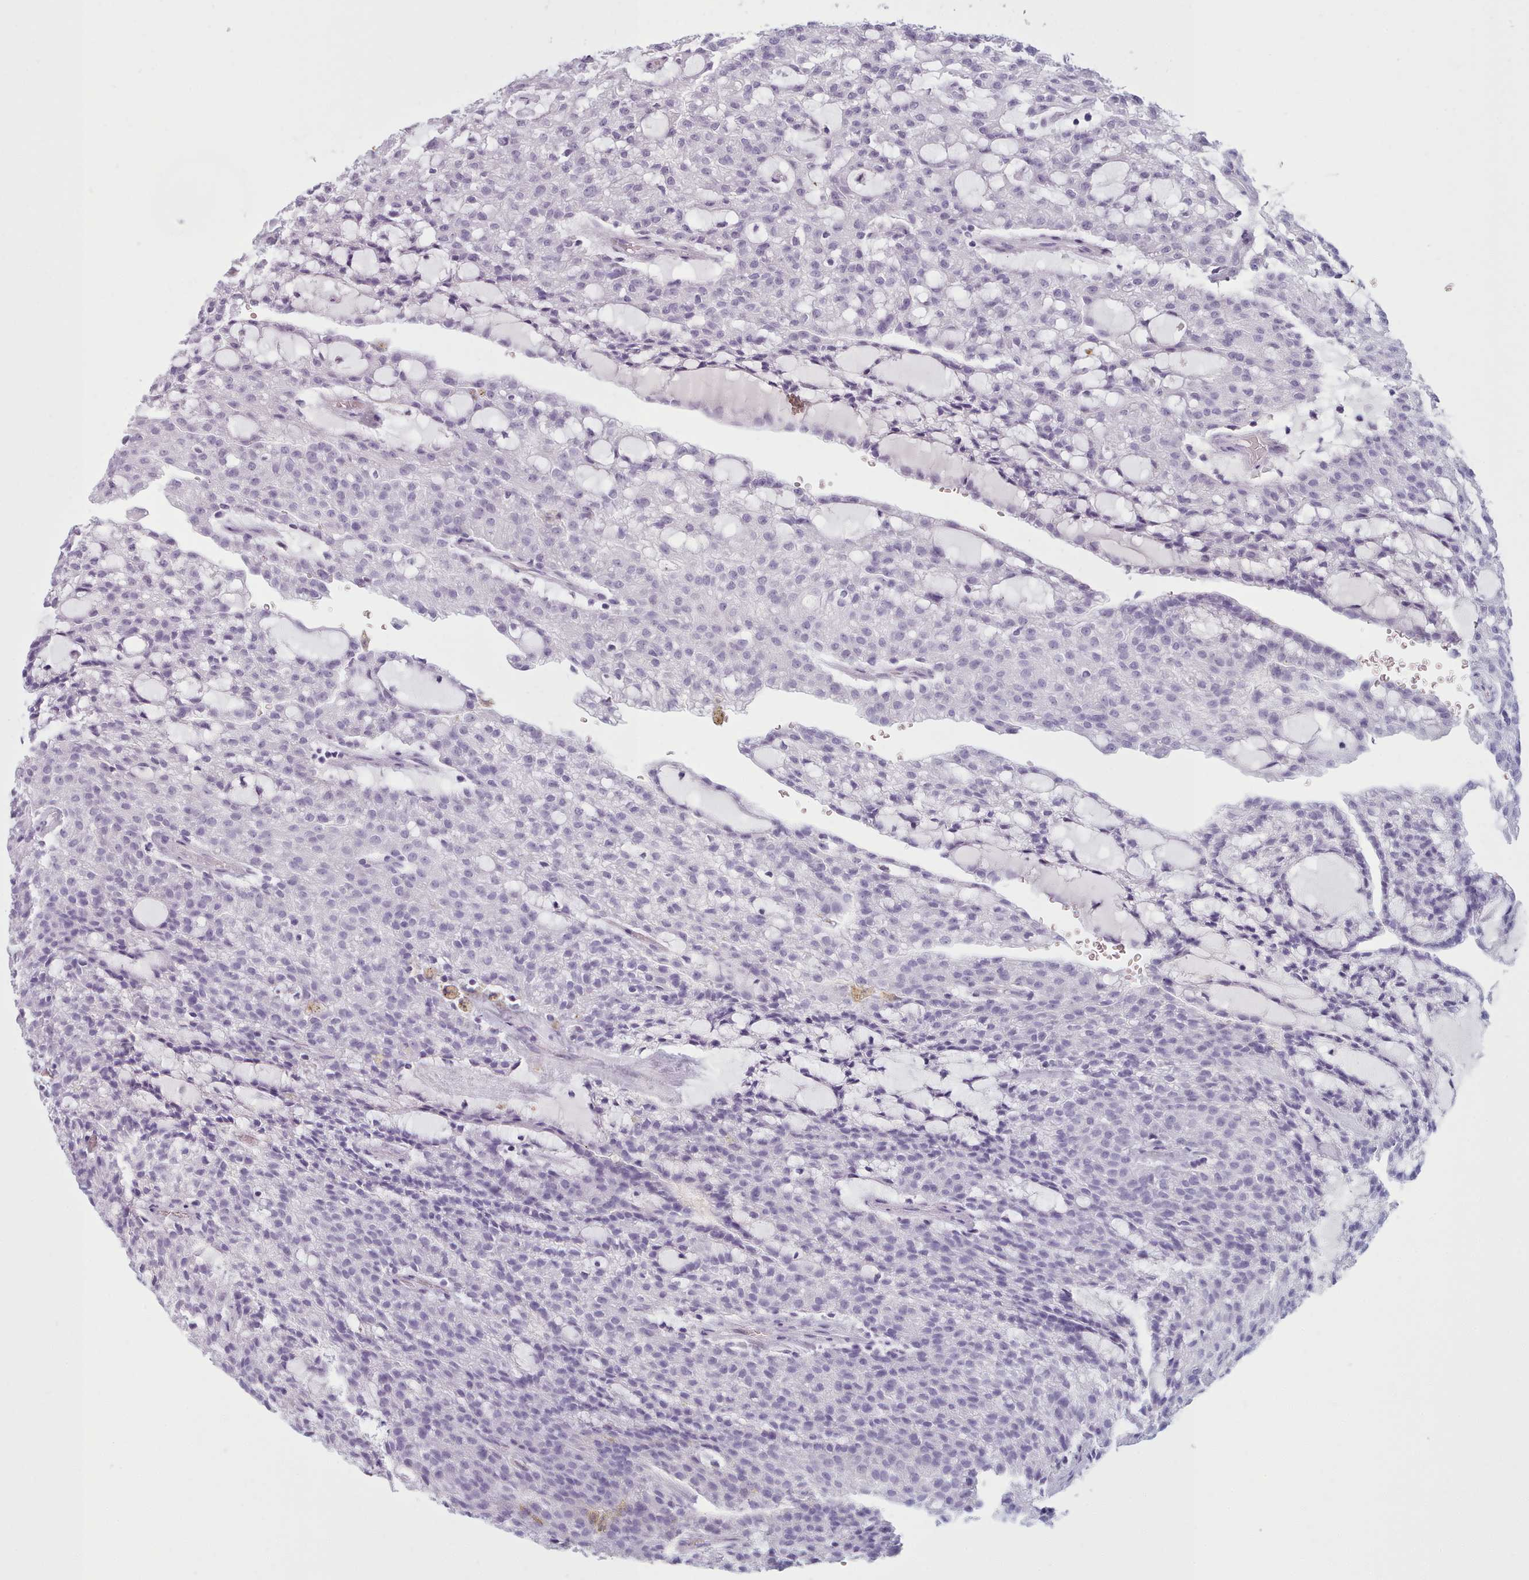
{"staining": {"intensity": "negative", "quantity": "none", "location": "none"}, "tissue": "renal cancer", "cell_type": "Tumor cells", "image_type": "cancer", "snomed": [{"axis": "morphology", "description": "Adenocarcinoma, NOS"}, {"axis": "topography", "description": "Kidney"}], "caption": "An immunohistochemistry (IHC) histopathology image of renal adenocarcinoma is shown. There is no staining in tumor cells of renal adenocarcinoma.", "gene": "ZNF43", "patient": {"sex": "male", "age": 63}}